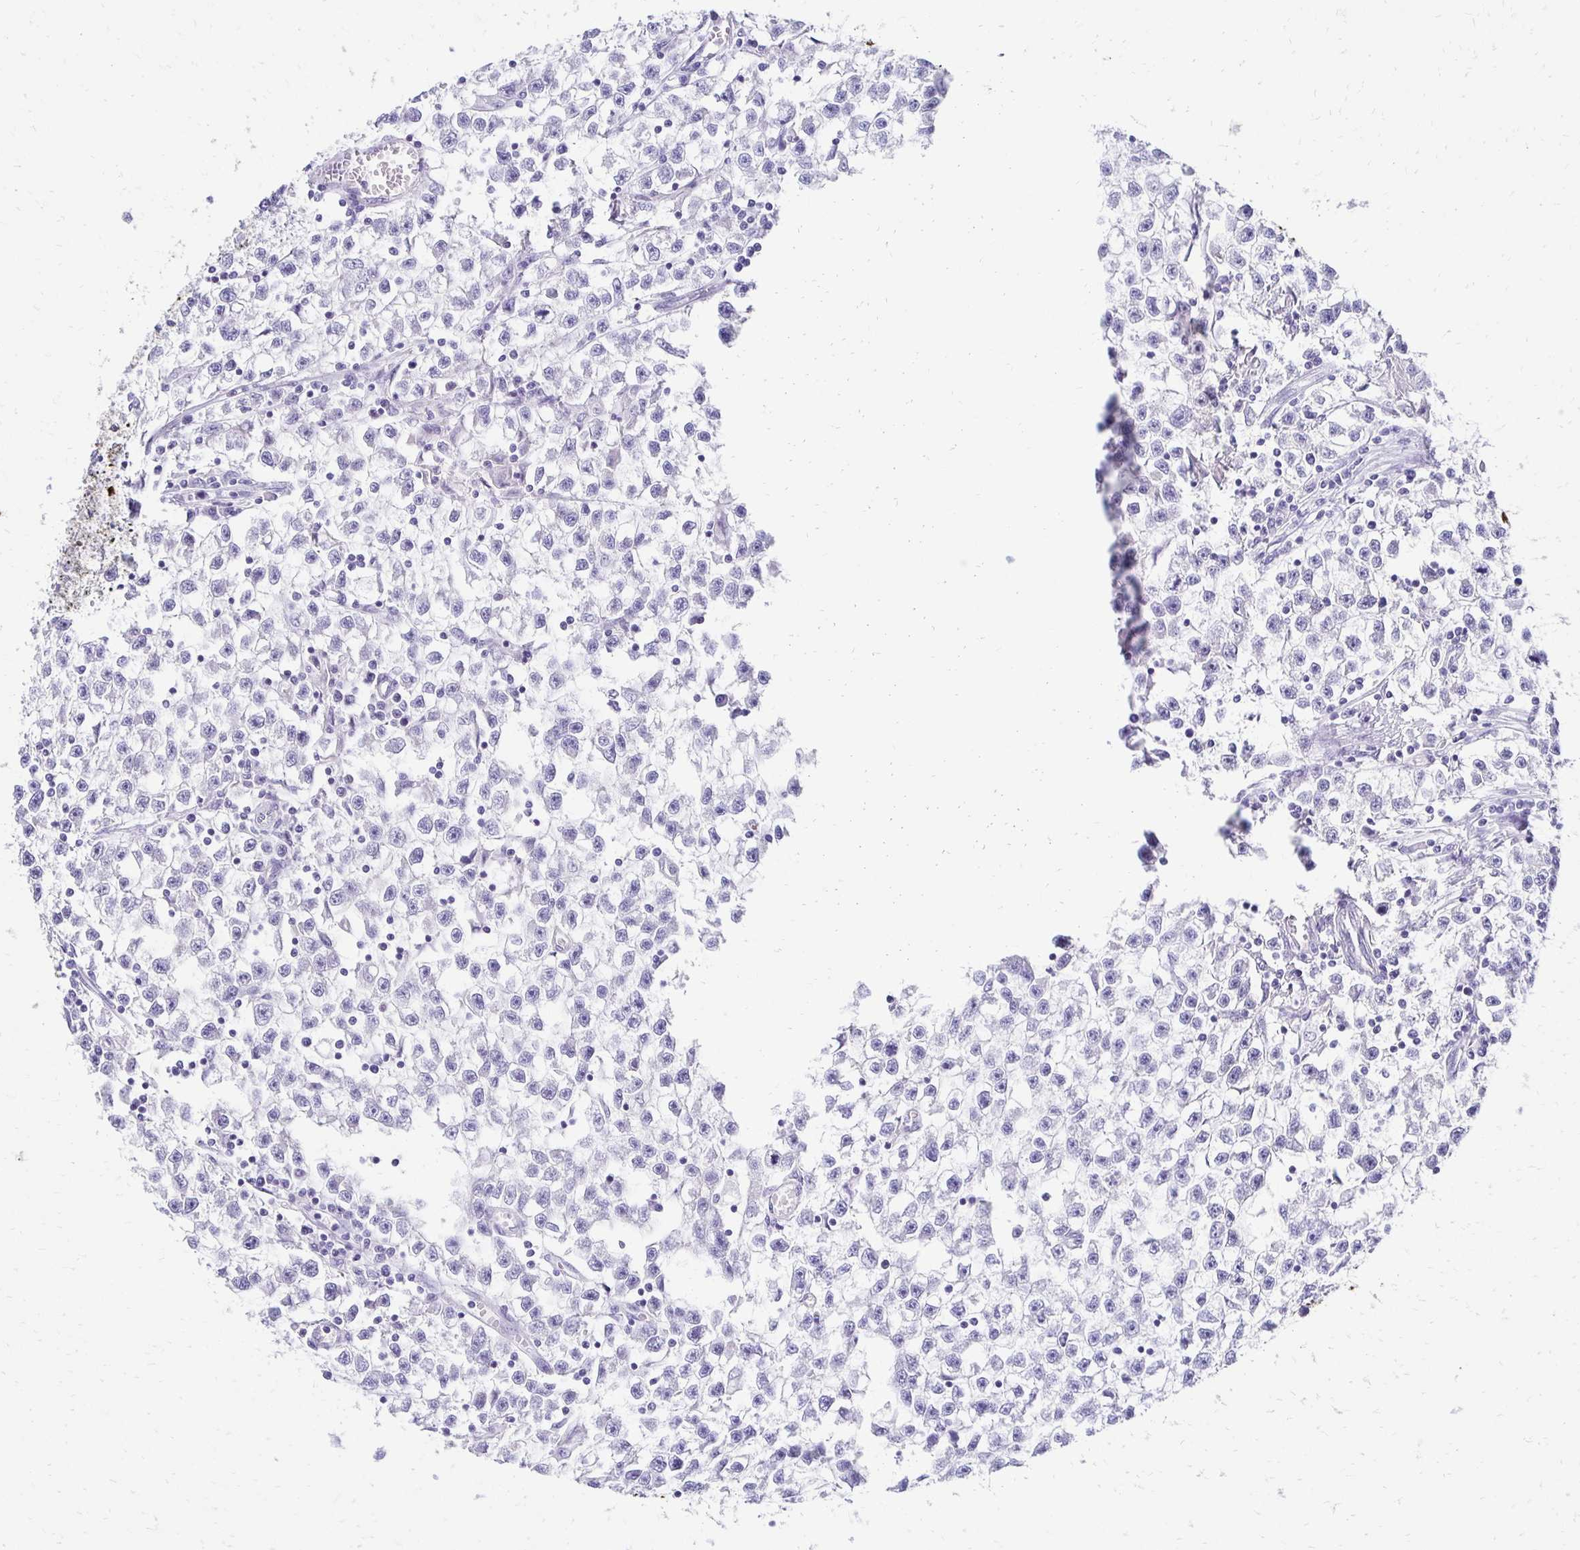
{"staining": {"intensity": "negative", "quantity": "none", "location": "none"}, "tissue": "testis cancer", "cell_type": "Tumor cells", "image_type": "cancer", "snomed": [{"axis": "morphology", "description": "Seminoma, NOS"}, {"axis": "topography", "description": "Testis"}], "caption": "Immunohistochemical staining of human seminoma (testis) reveals no significant expression in tumor cells.", "gene": "C1QTNF2", "patient": {"sex": "male", "age": 31}}